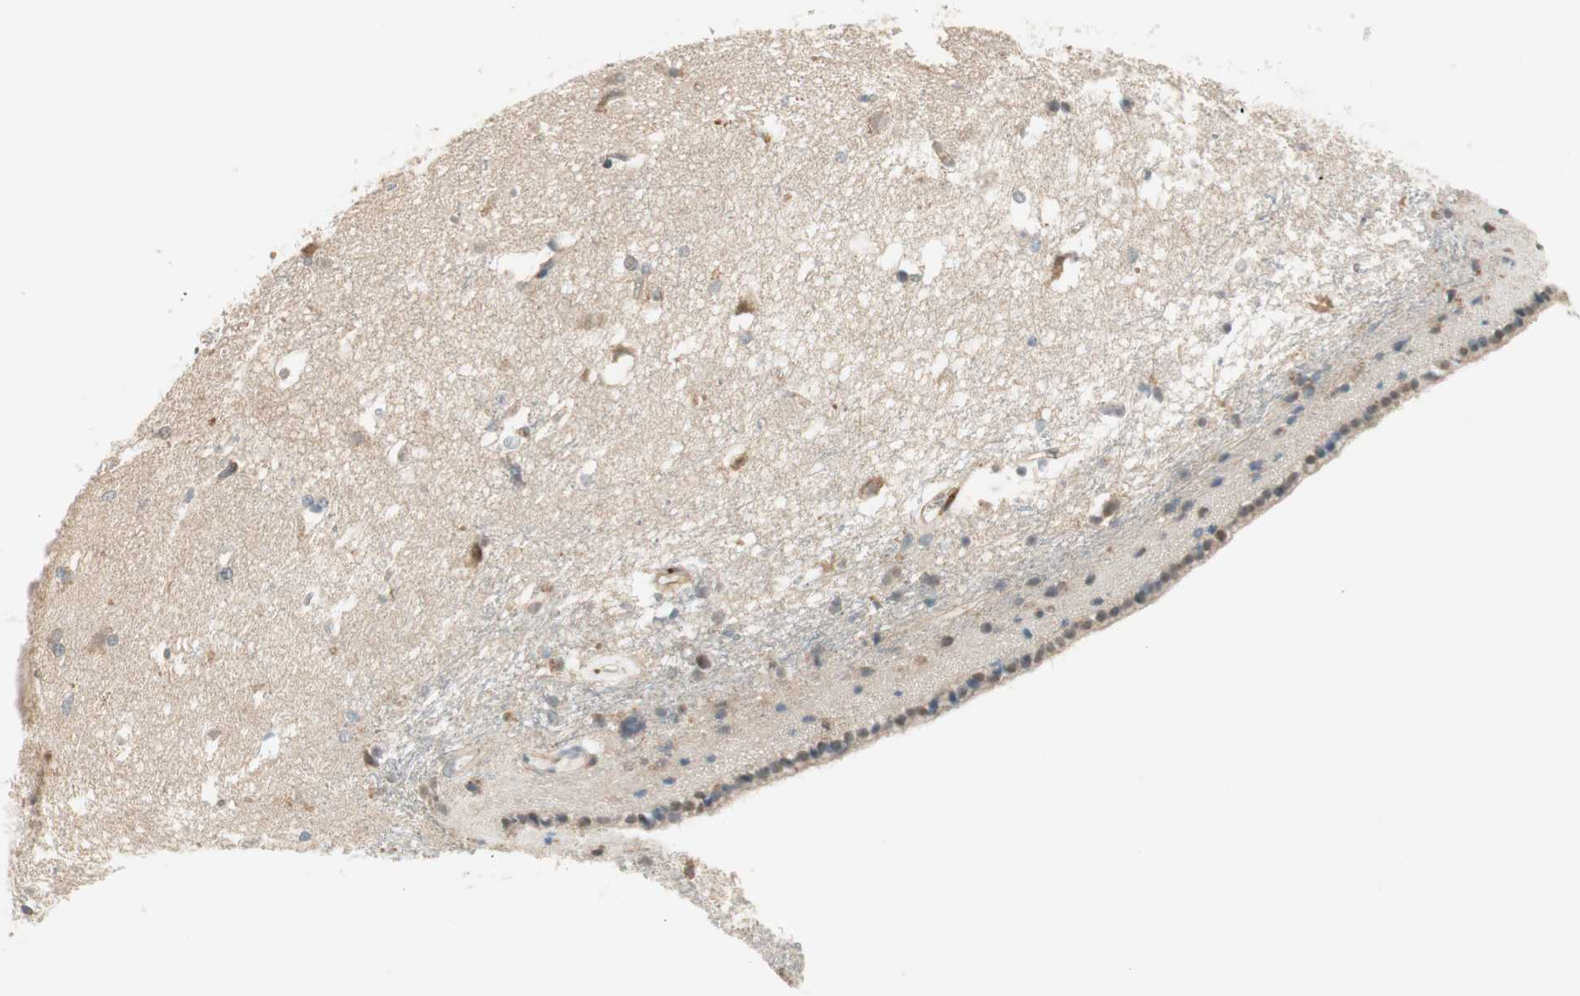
{"staining": {"intensity": "weak", "quantity": "25%-75%", "location": "cytoplasmic/membranous,nuclear"}, "tissue": "caudate", "cell_type": "Glial cells", "image_type": "normal", "snomed": [{"axis": "morphology", "description": "Normal tissue, NOS"}, {"axis": "topography", "description": "Lateral ventricle wall"}], "caption": "IHC (DAB (3,3'-diaminobenzidine)) staining of normal human caudate shows weak cytoplasmic/membranous,nuclear protein staining in approximately 25%-75% of glial cells. Using DAB (brown) and hematoxylin (blue) stains, captured at high magnification using brightfield microscopy.", "gene": "PSMD8", "patient": {"sex": "female", "age": 19}}